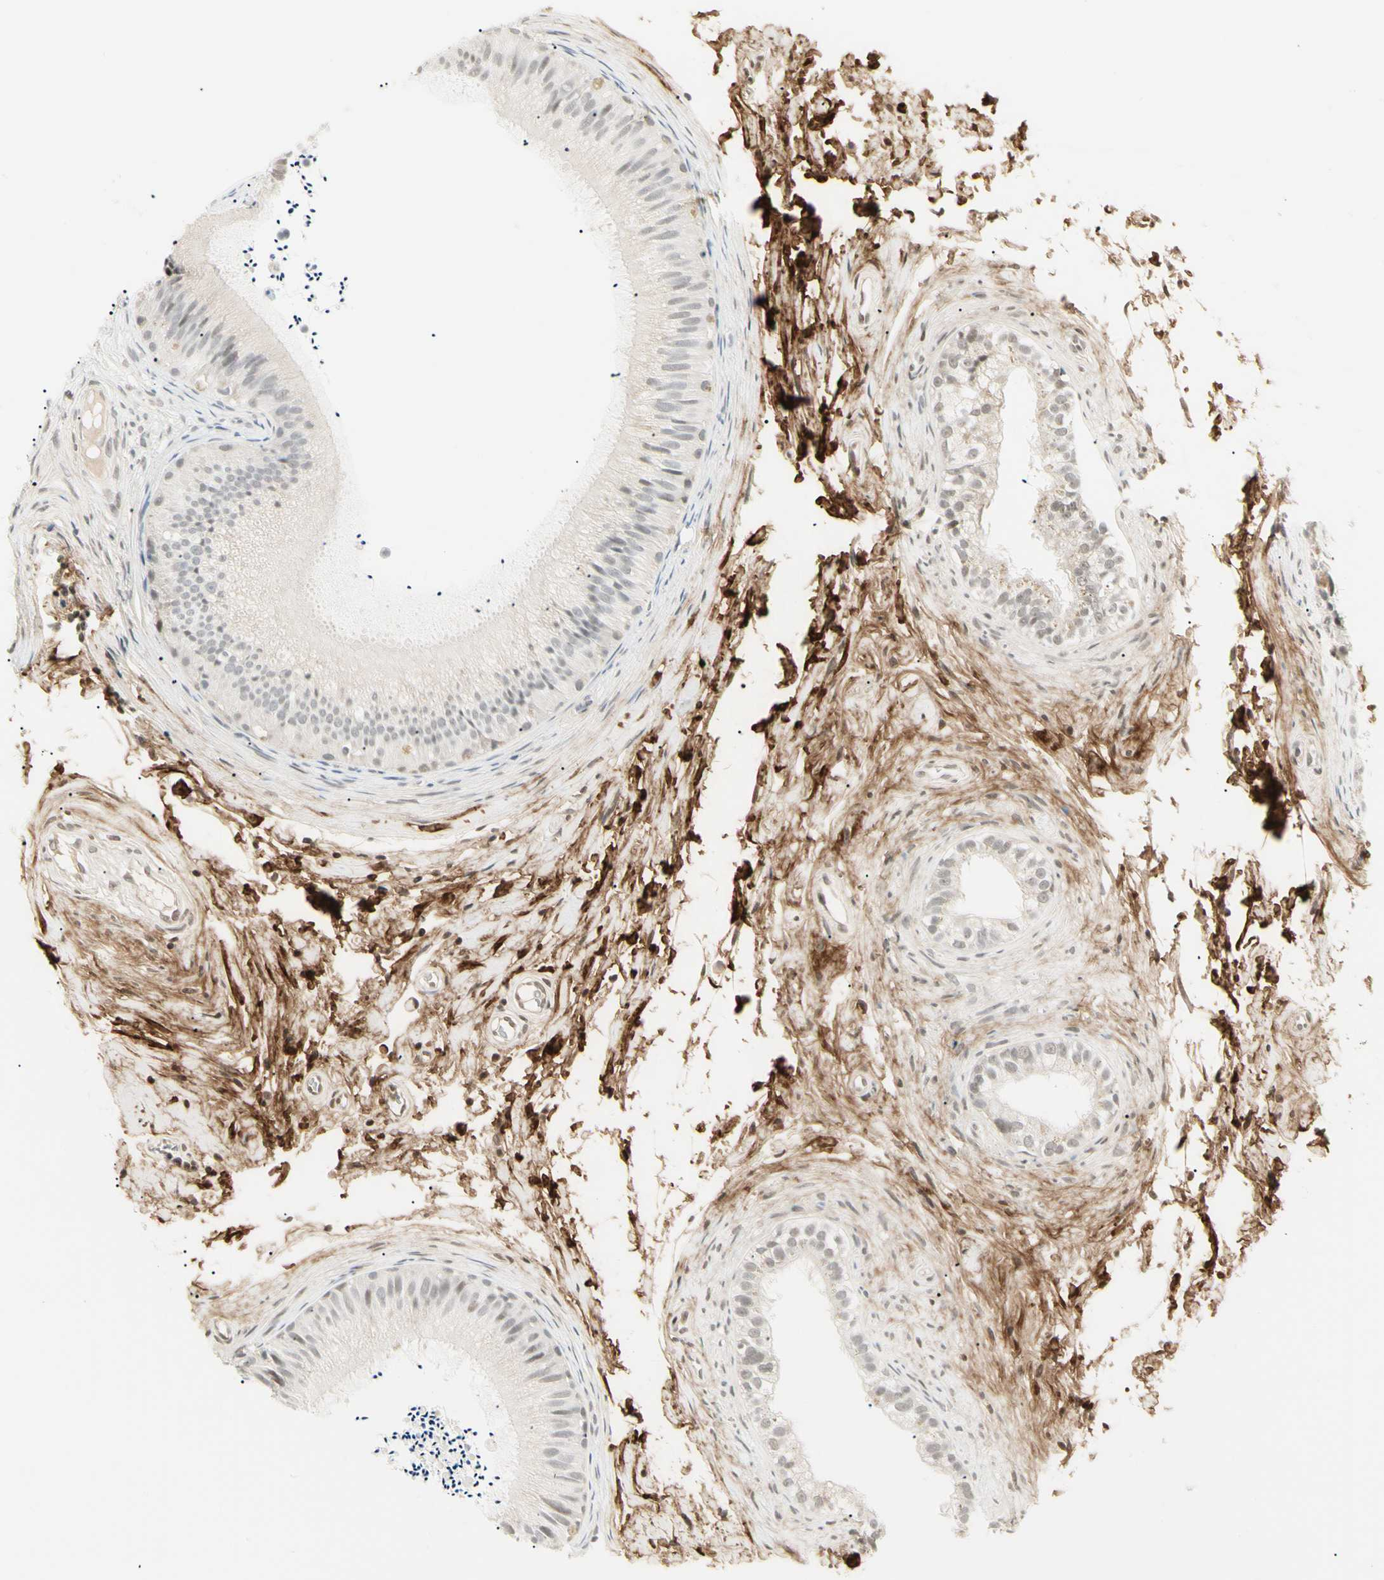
{"staining": {"intensity": "weak", "quantity": "<25%", "location": "nuclear"}, "tissue": "epididymis", "cell_type": "Glandular cells", "image_type": "normal", "snomed": [{"axis": "morphology", "description": "Normal tissue, NOS"}, {"axis": "topography", "description": "Epididymis"}], "caption": "DAB immunohistochemical staining of benign human epididymis demonstrates no significant expression in glandular cells.", "gene": "ASPN", "patient": {"sex": "male", "age": 56}}